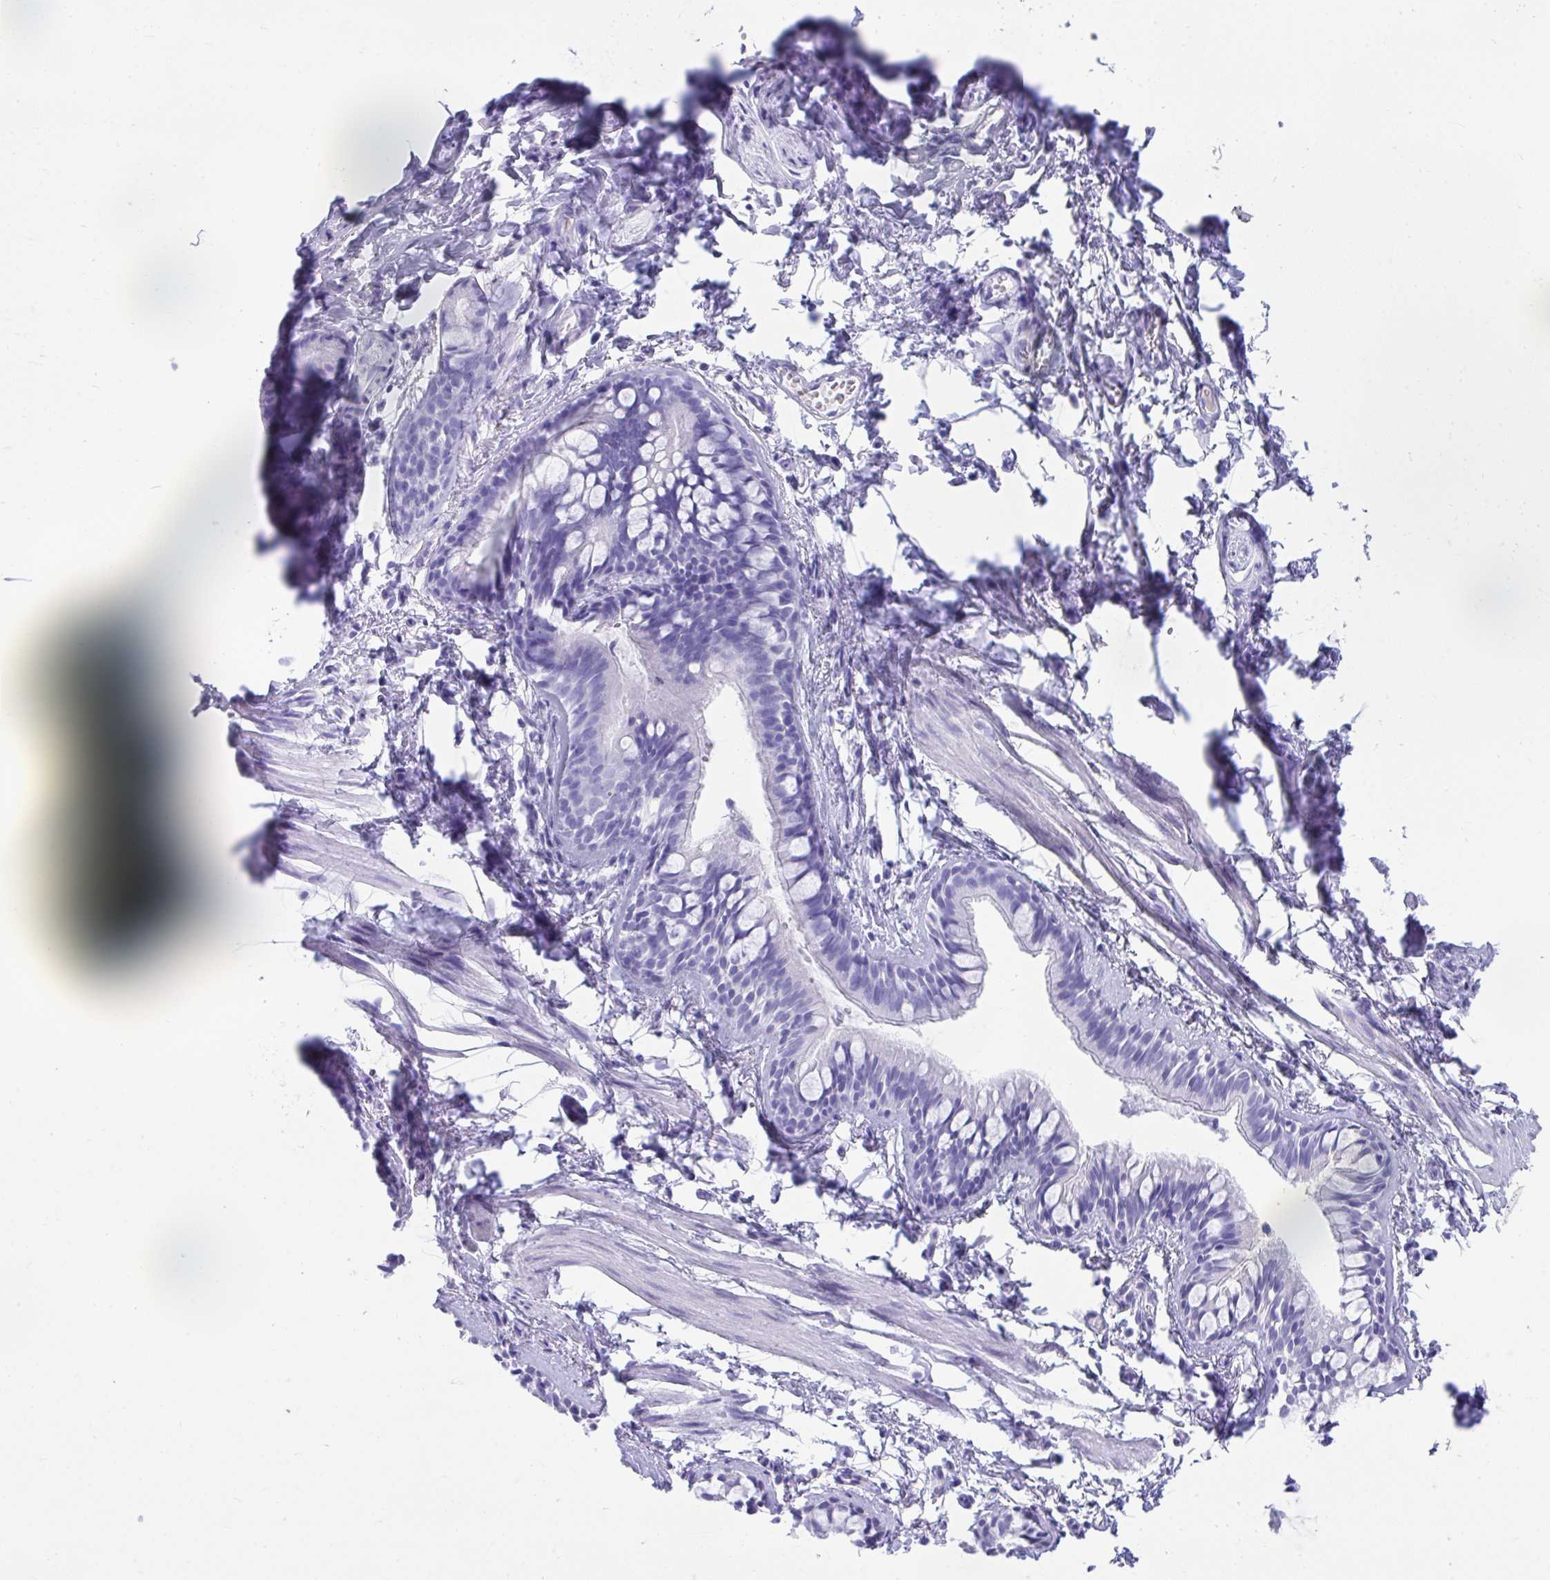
{"staining": {"intensity": "negative", "quantity": "none", "location": "none"}, "tissue": "bronchus", "cell_type": "Respiratory epithelial cells", "image_type": "normal", "snomed": [{"axis": "morphology", "description": "Normal tissue, NOS"}, {"axis": "topography", "description": "Bronchus"}], "caption": "Immunohistochemical staining of normal human bronchus demonstrates no significant expression in respiratory epithelial cells.", "gene": "SMIM9", "patient": {"sex": "female", "age": 59}}